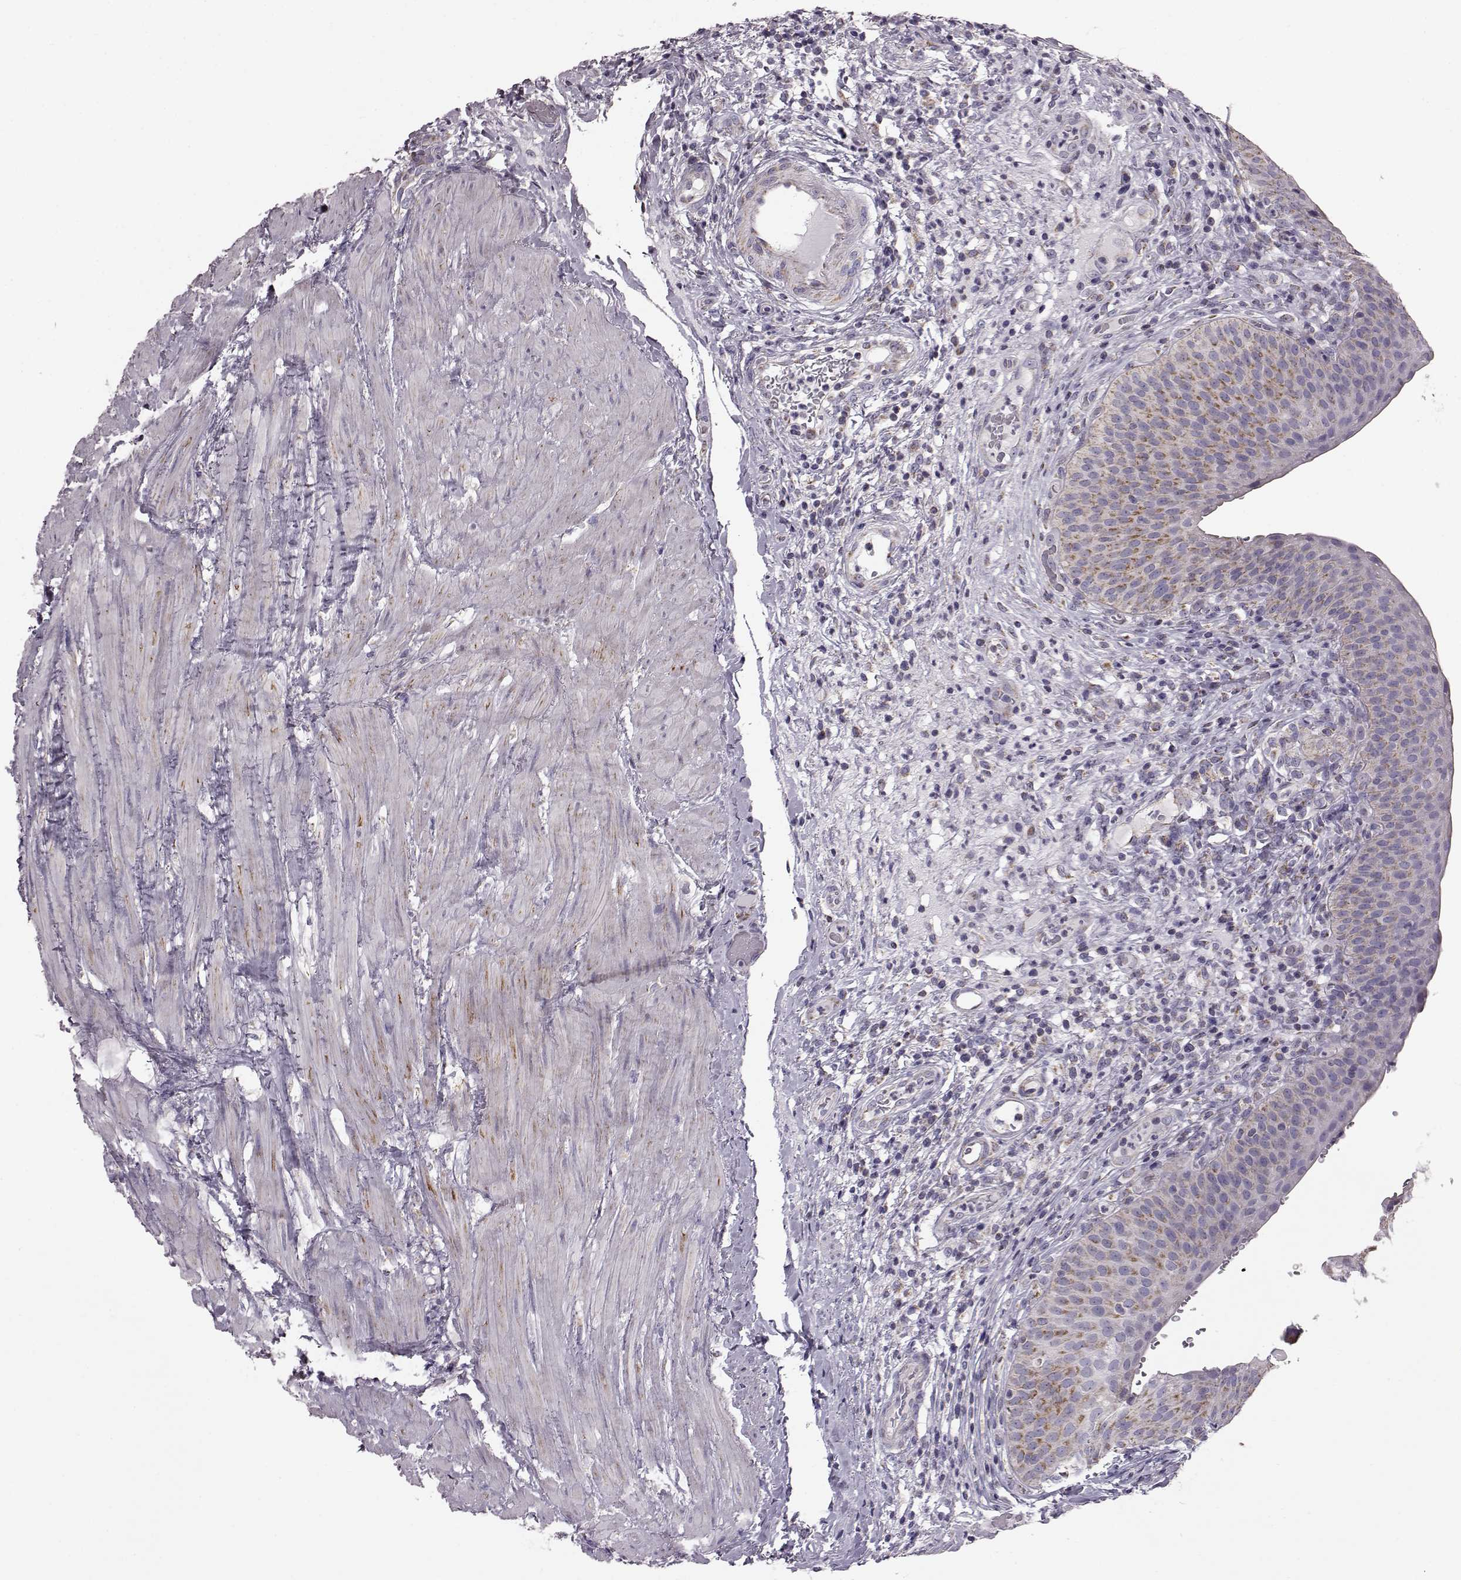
{"staining": {"intensity": "moderate", "quantity": ">75%", "location": "cytoplasmic/membranous"}, "tissue": "urinary bladder", "cell_type": "Urothelial cells", "image_type": "normal", "snomed": [{"axis": "morphology", "description": "Normal tissue, NOS"}, {"axis": "topography", "description": "Urinary bladder"}], "caption": "High-power microscopy captured an immunohistochemistry (IHC) image of benign urinary bladder, revealing moderate cytoplasmic/membranous expression in about >75% of urothelial cells.", "gene": "ATP5MF", "patient": {"sex": "male", "age": 66}}